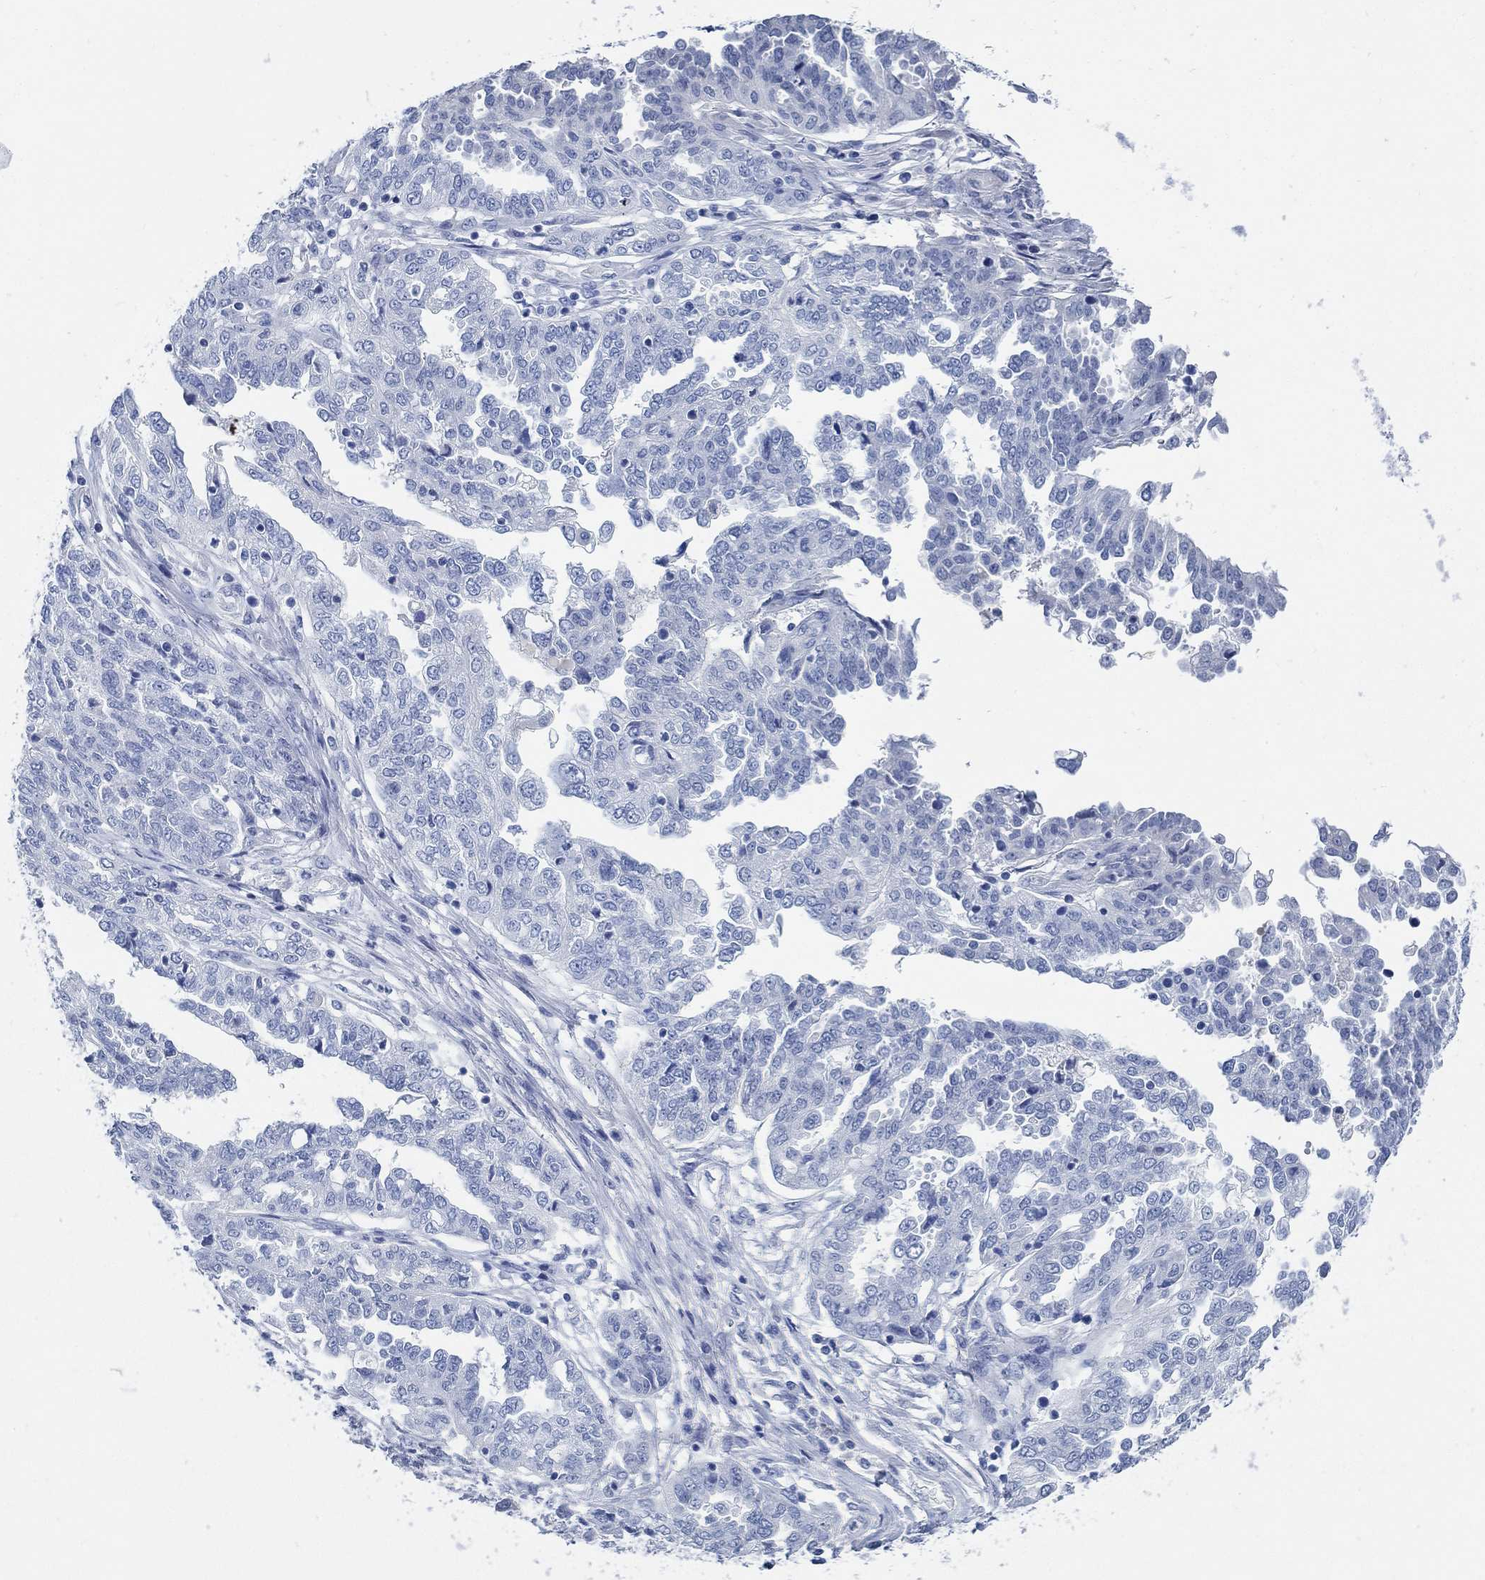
{"staining": {"intensity": "negative", "quantity": "none", "location": "none"}, "tissue": "ovarian cancer", "cell_type": "Tumor cells", "image_type": "cancer", "snomed": [{"axis": "morphology", "description": "Cystadenocarcinoma, serous, NOS"}, {"axis": "topography", "description": "Ovary"}], "caption": "This is an IHC image of ovarian serous cystadenocarcinoma. There is no positivity in tumor cells.", "gene": "SLC45A1", "patient": {"sex": "female", "age": 67}}